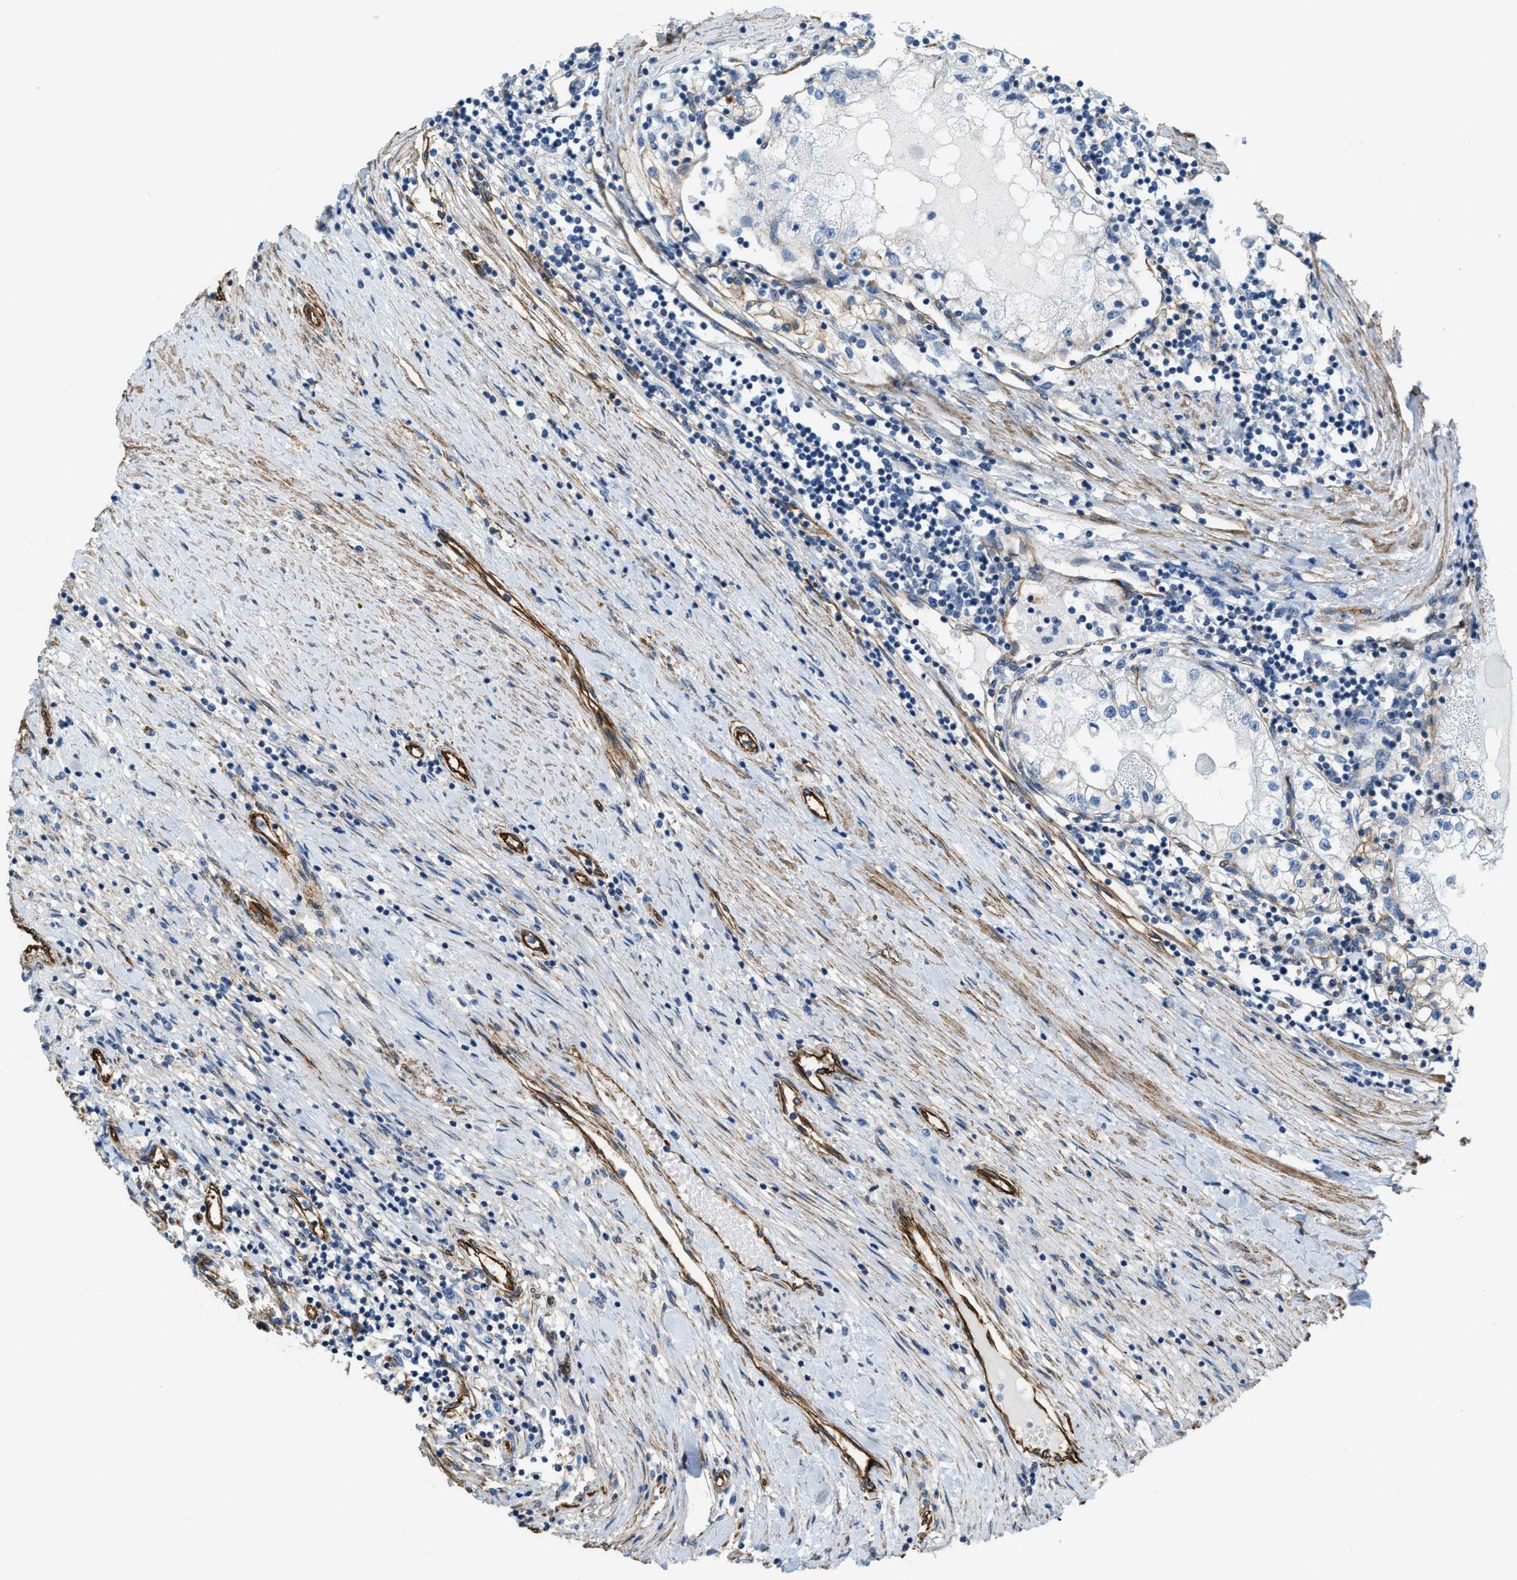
{"staining": {"intensity": "moderate", "quantity": "25%-75%", "location": "cytoplasmic/membranous"}, "tissue": "renal cancer", "cell_type": "Tumor cells", "image_type": "cancer", "snomed": [{"axis": "morphology", "description": "Adenocarcinoma, NOS"}, {"axis": "topography", "description": "Kidney"}], "caption": "A brown stain shows moderate cytoplasmic/membranous positivity of a protein in renal adenocarcinoma tumor cells.", "gene": "TMEM43", "patient": {"sex": "male", "age": 68}}